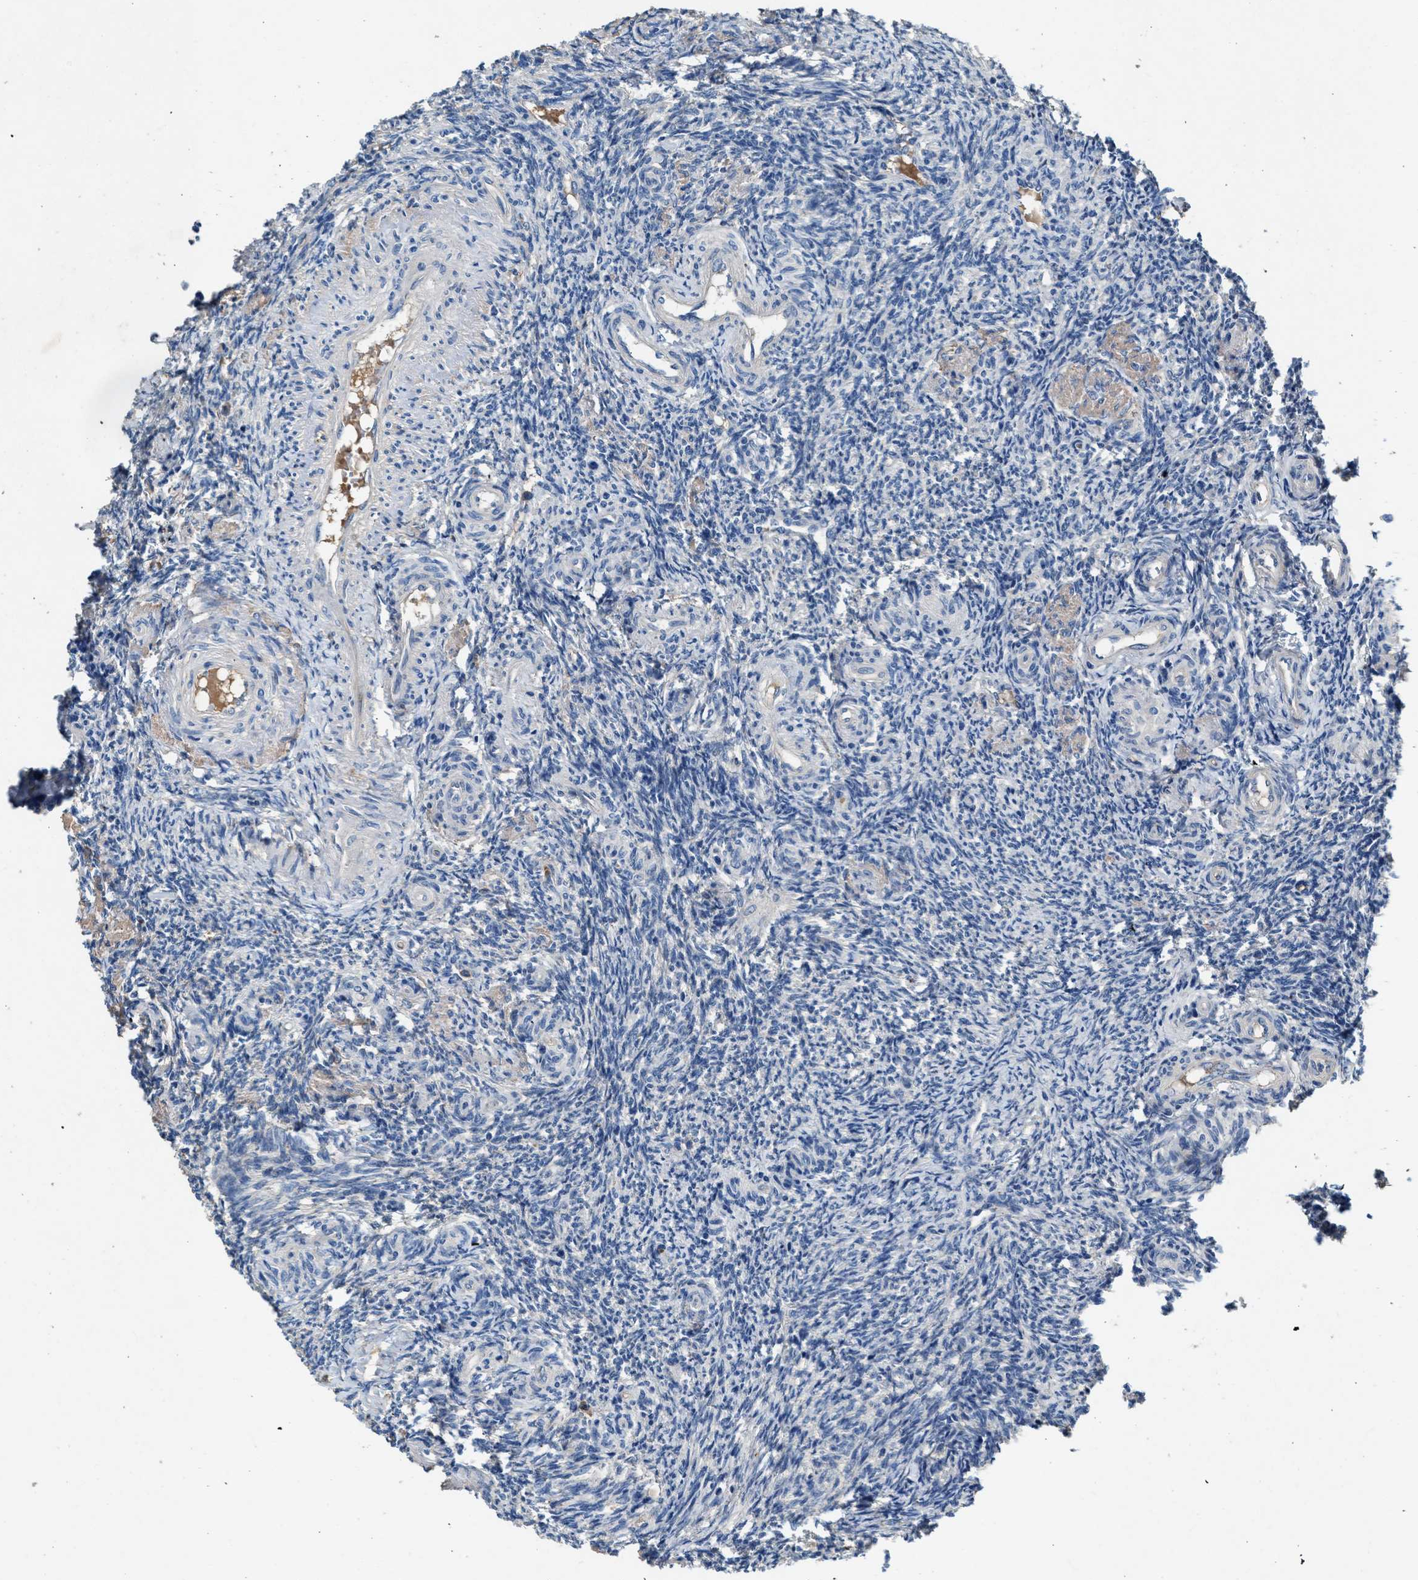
{"staining": {"intensity": "weak", "quantity": "<25%", "location": "cytoplasmic/membranous"}, "tissue": "ovary", "cell_type": "Follicle cells", "image_type": "normal", "snomed": [{"axis": "morphology", "description": "Normal tissue, NOS"}, {"axis": "topography", "description": "Ovary"}], "caption": "IHC of normal ovary shows no expression in follicle cells.", "gene": "RWDD2B", "patient": {"sex": "female", "age": 41}}